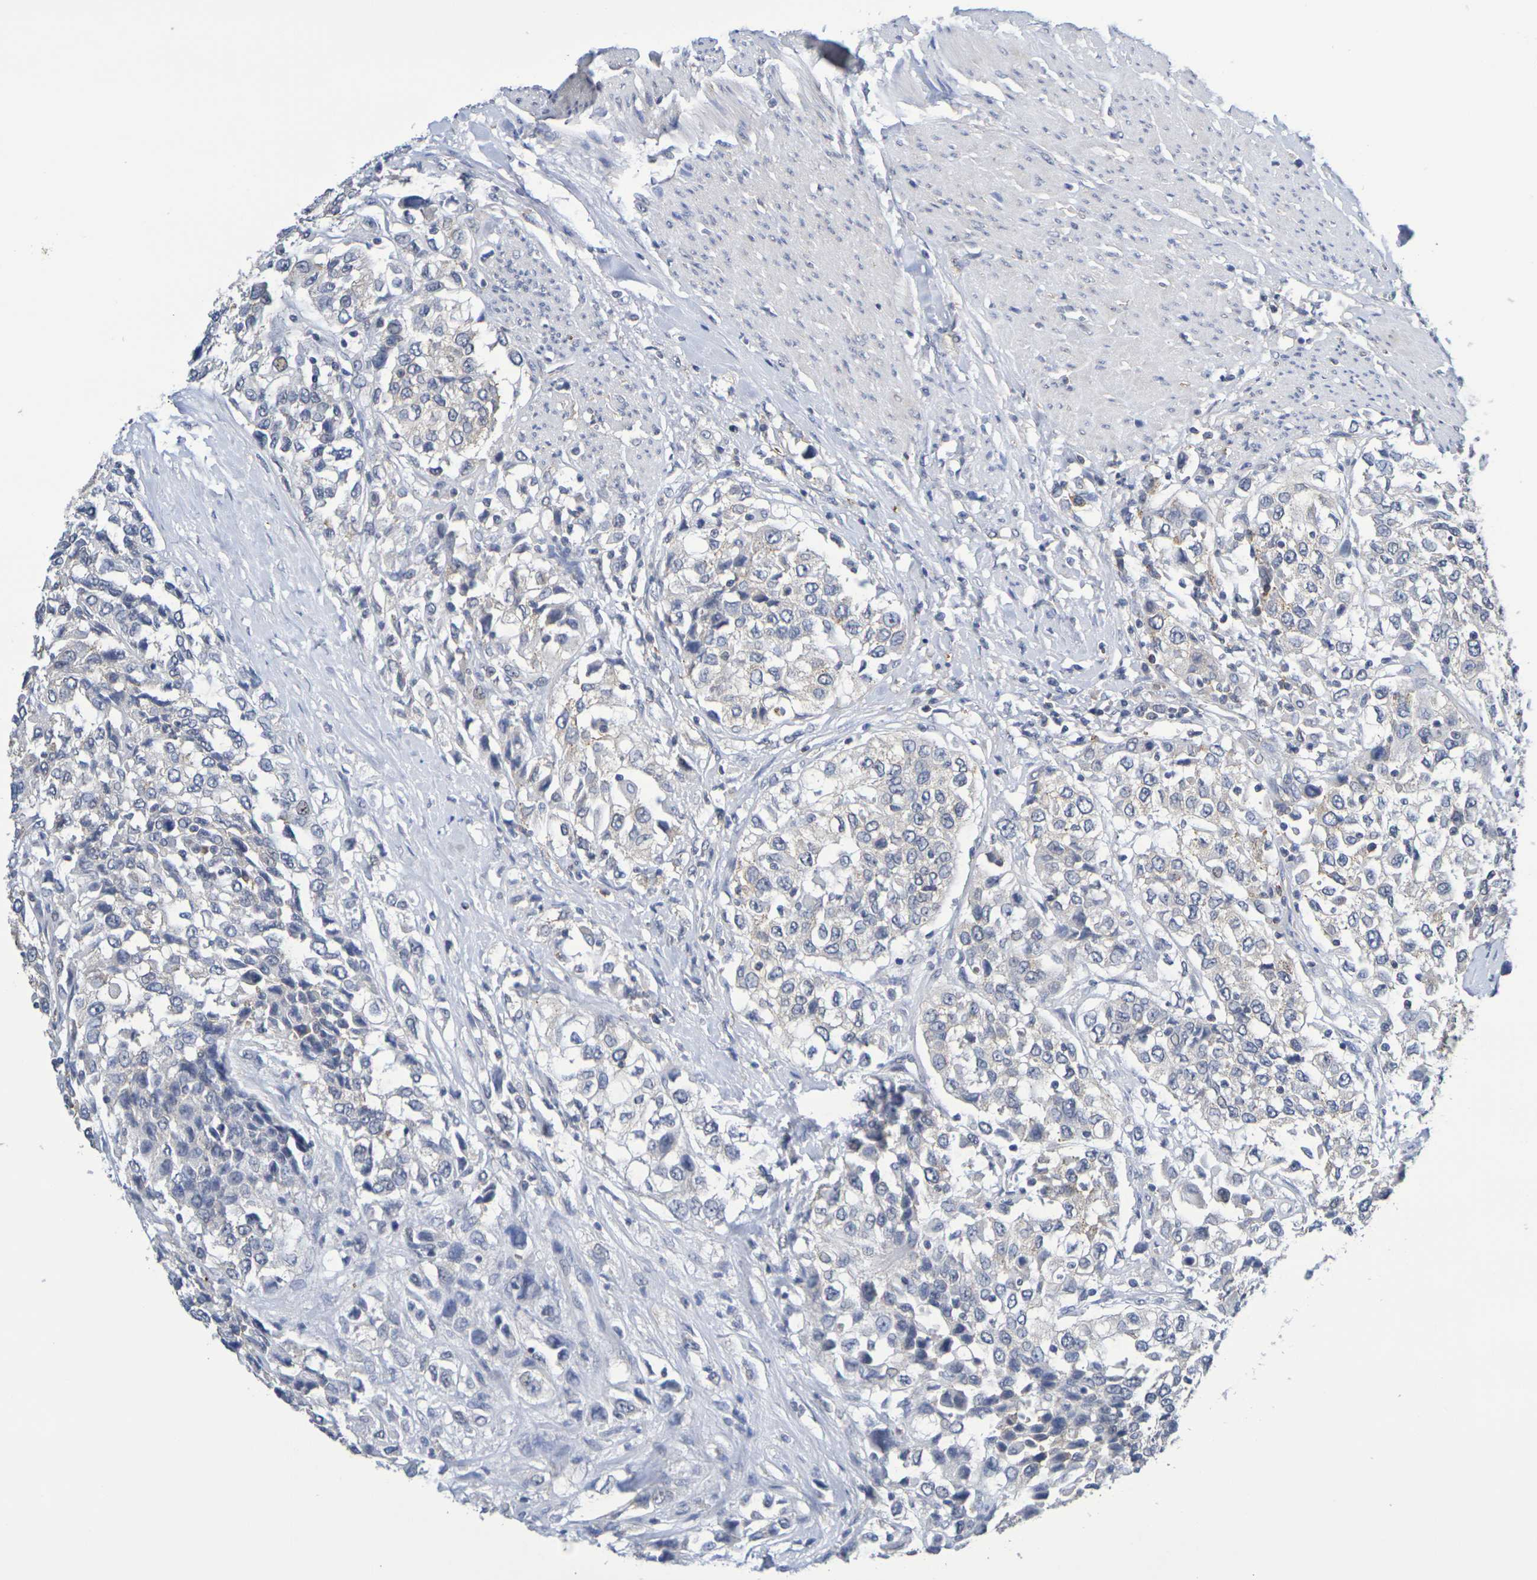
{"staining": {"intensity": "weak", "quantity": ">75%", "location": "cytoplasmic/membranous"}, "tissue": "urothelial cancer", "cell_type": "Tumor cells", "image_type": "cancer", "snomed": [{"axis": "morphology", "description": "Urothelial carcinoma, High grade"}, {"axis": "topography", "description": "Urinary bladder"}], "caption": "Weak cytoplasmic/membranous positivity for a protein is appreciated in about >75% of tumor cells of high-grade urothelial carcinoma using immunohistochemistry (IHC).", "gene": "CHRNB1", "patient": {"sex": "female", "age": 80}}